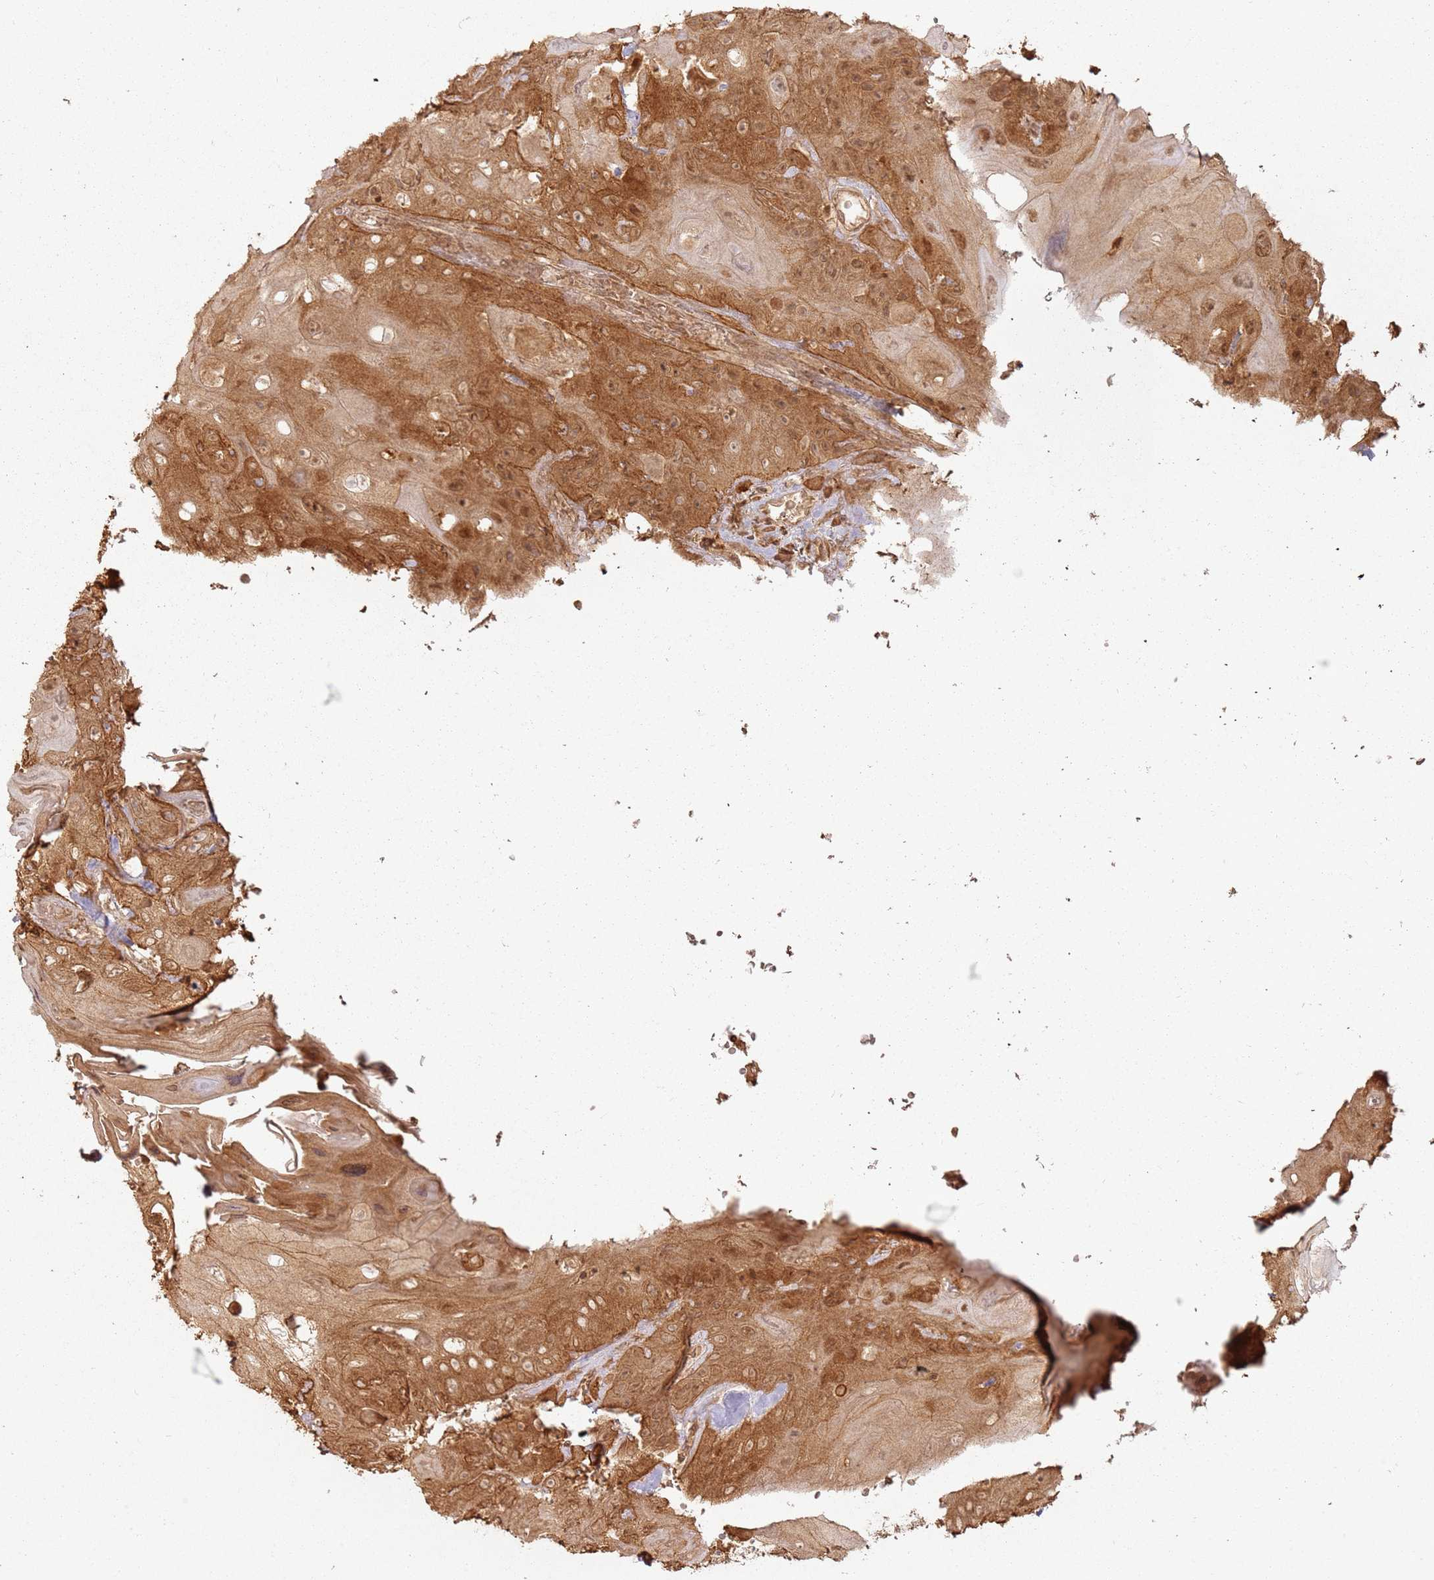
{"staining": {"intensity": "moderate", "quantity": ">75%", "location": "cytoplasmic/membranous"}, "tissue": "head and neck cancer", "cell_type": "Tumor cells", "image_type": "cancer", "snomed": [{"axis": "morphology", "description": "Squamous cell carcinoma, NOS"}, {"axis": "topography", "description": "Head-Neck"}], "caption": "Head and neck cancer (squamous cell carcinoma) was stained to show a protein in brown. There is medium levels of moderate cytoplasmic/membranous positivity in about >75% of tumor cells. Nuclei are stained in blue.", "gene": "ZNF776", "patient": {"sex": "female", "age": 59}}